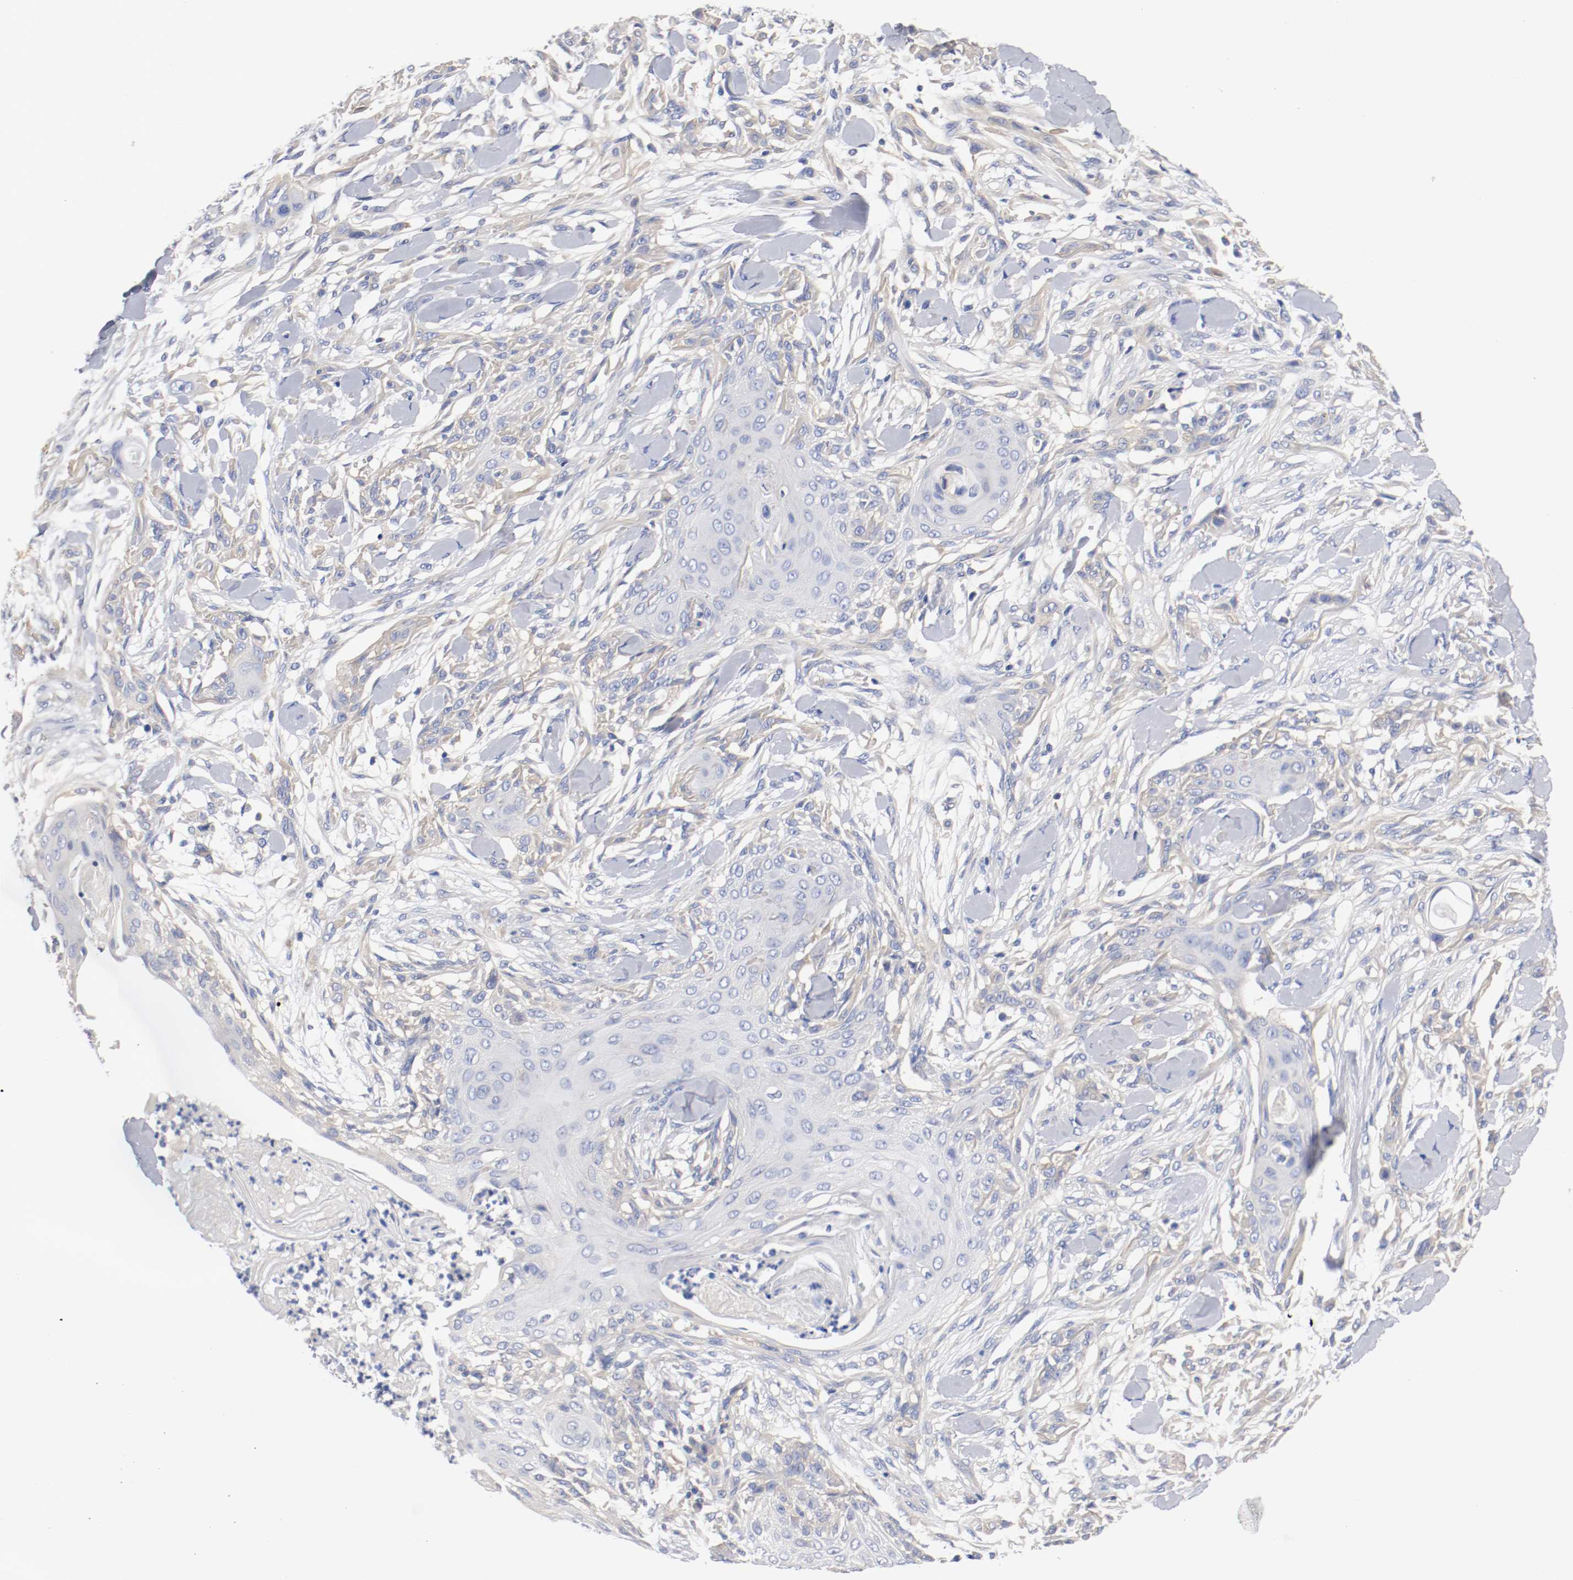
{"staining": {"intensity": "negative", "quantity": "none", "location": "none"}, "tissue": "skin cancer", "cell_type": "Tumor cells", "image_type": "cancer", "snomed": [{"axis": "morphology", "description": "Squamous cell carcinoma, NOS"}, {"axis": "topography", "description": "Skin"}], "caption": "Immunohistochemical staining of human skin cancer demonstrates no significant staining in tumor cells. (Stains: DAB IHC with hematoxylin counter stain, Microscopy: brightfield microscopy at high magnification).", "gene": "HGS", "patient": {"sex": "female", "age": 59}}